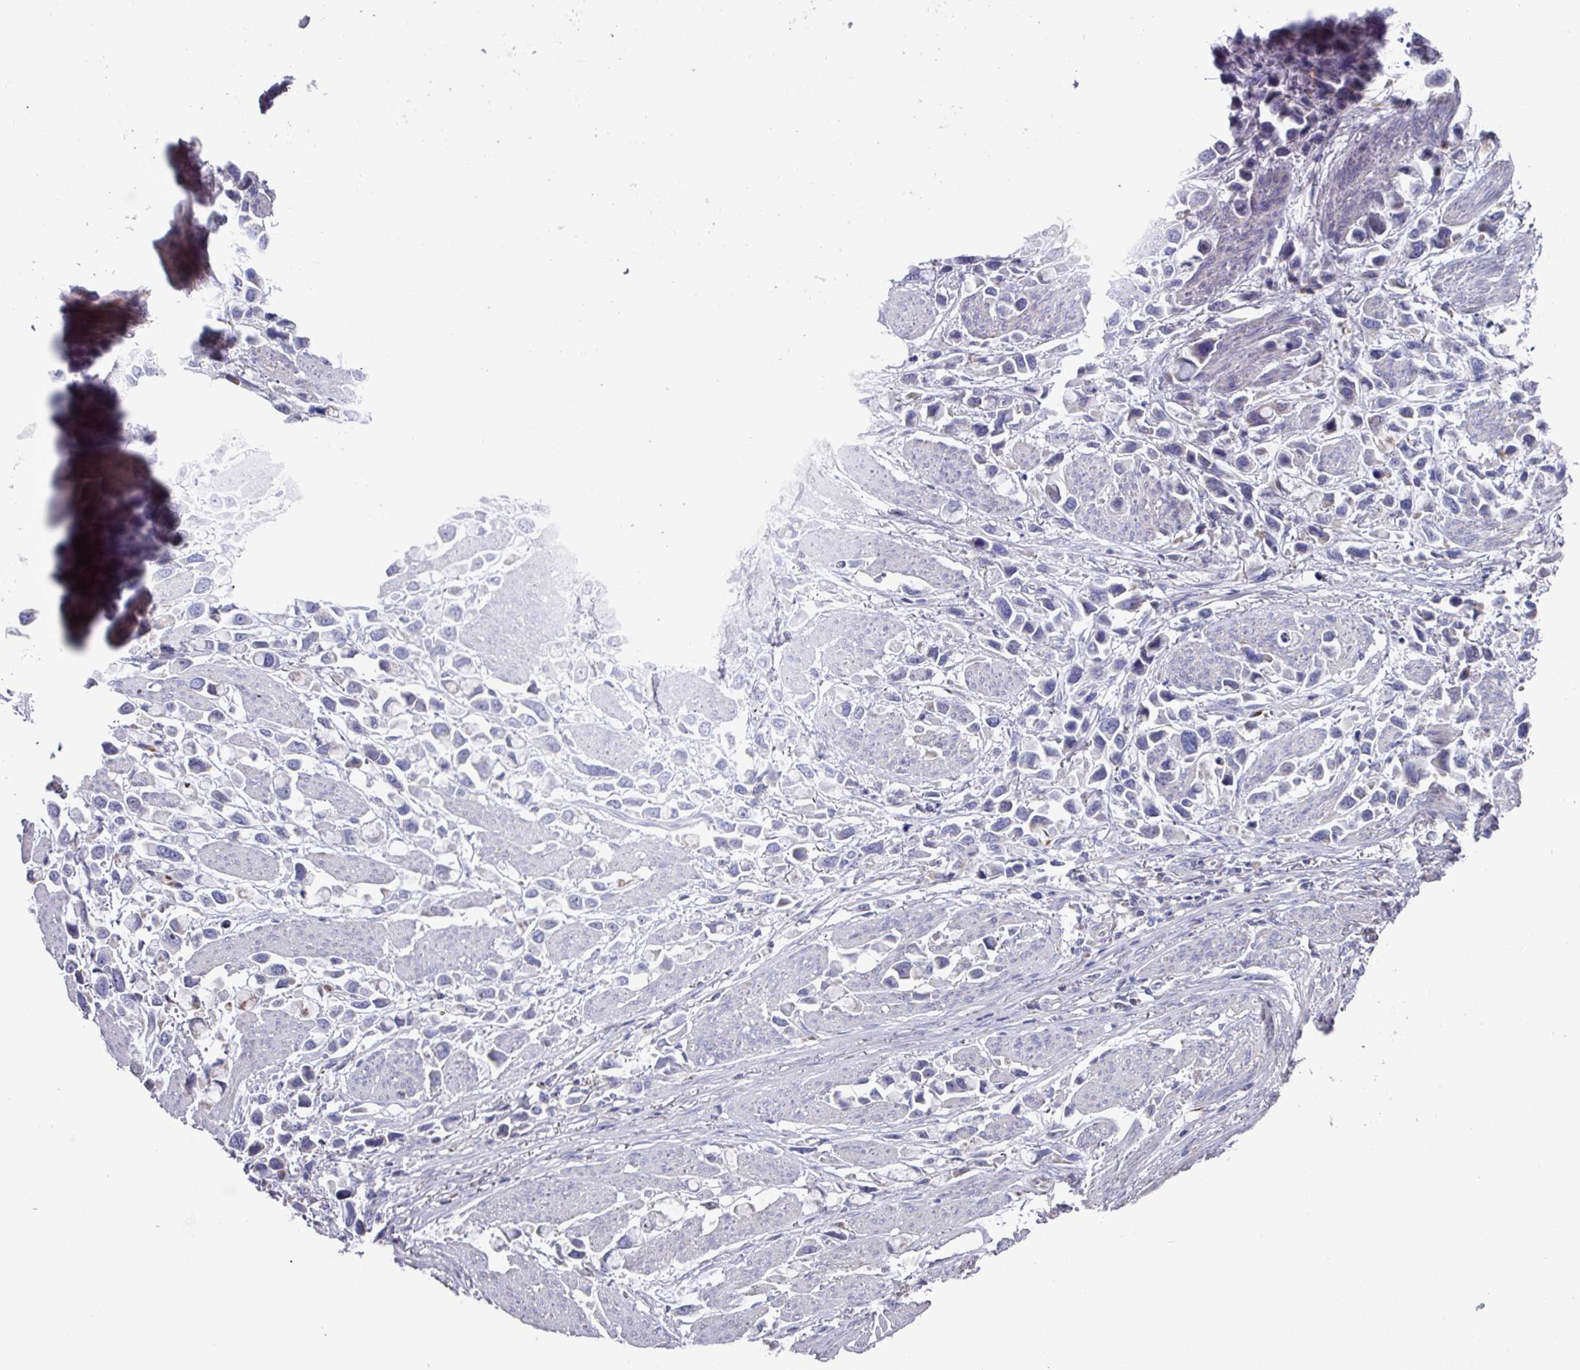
{"staining": {"intensity": "negative", "quantity": "none", "location": "none"}, "tissue": "stomach cancer", "cell_type": "Tumor cells", "image_type": "cancer", "snomed": [{"axis": "morphology", "description": "Adenocarcinoma, NOS"}, {"axis": "topography", "description": "Stomach"}], "caption": "This micrograph is of stomach cancer (adenocarcinoma) stained with immunohistochemistry to label a protein in brown with the nuclei are counter-stained blue. There is no positivity in tumor cells.", "gene": "MT-ND4", "patient": {"sex": "female", "age": 81}}